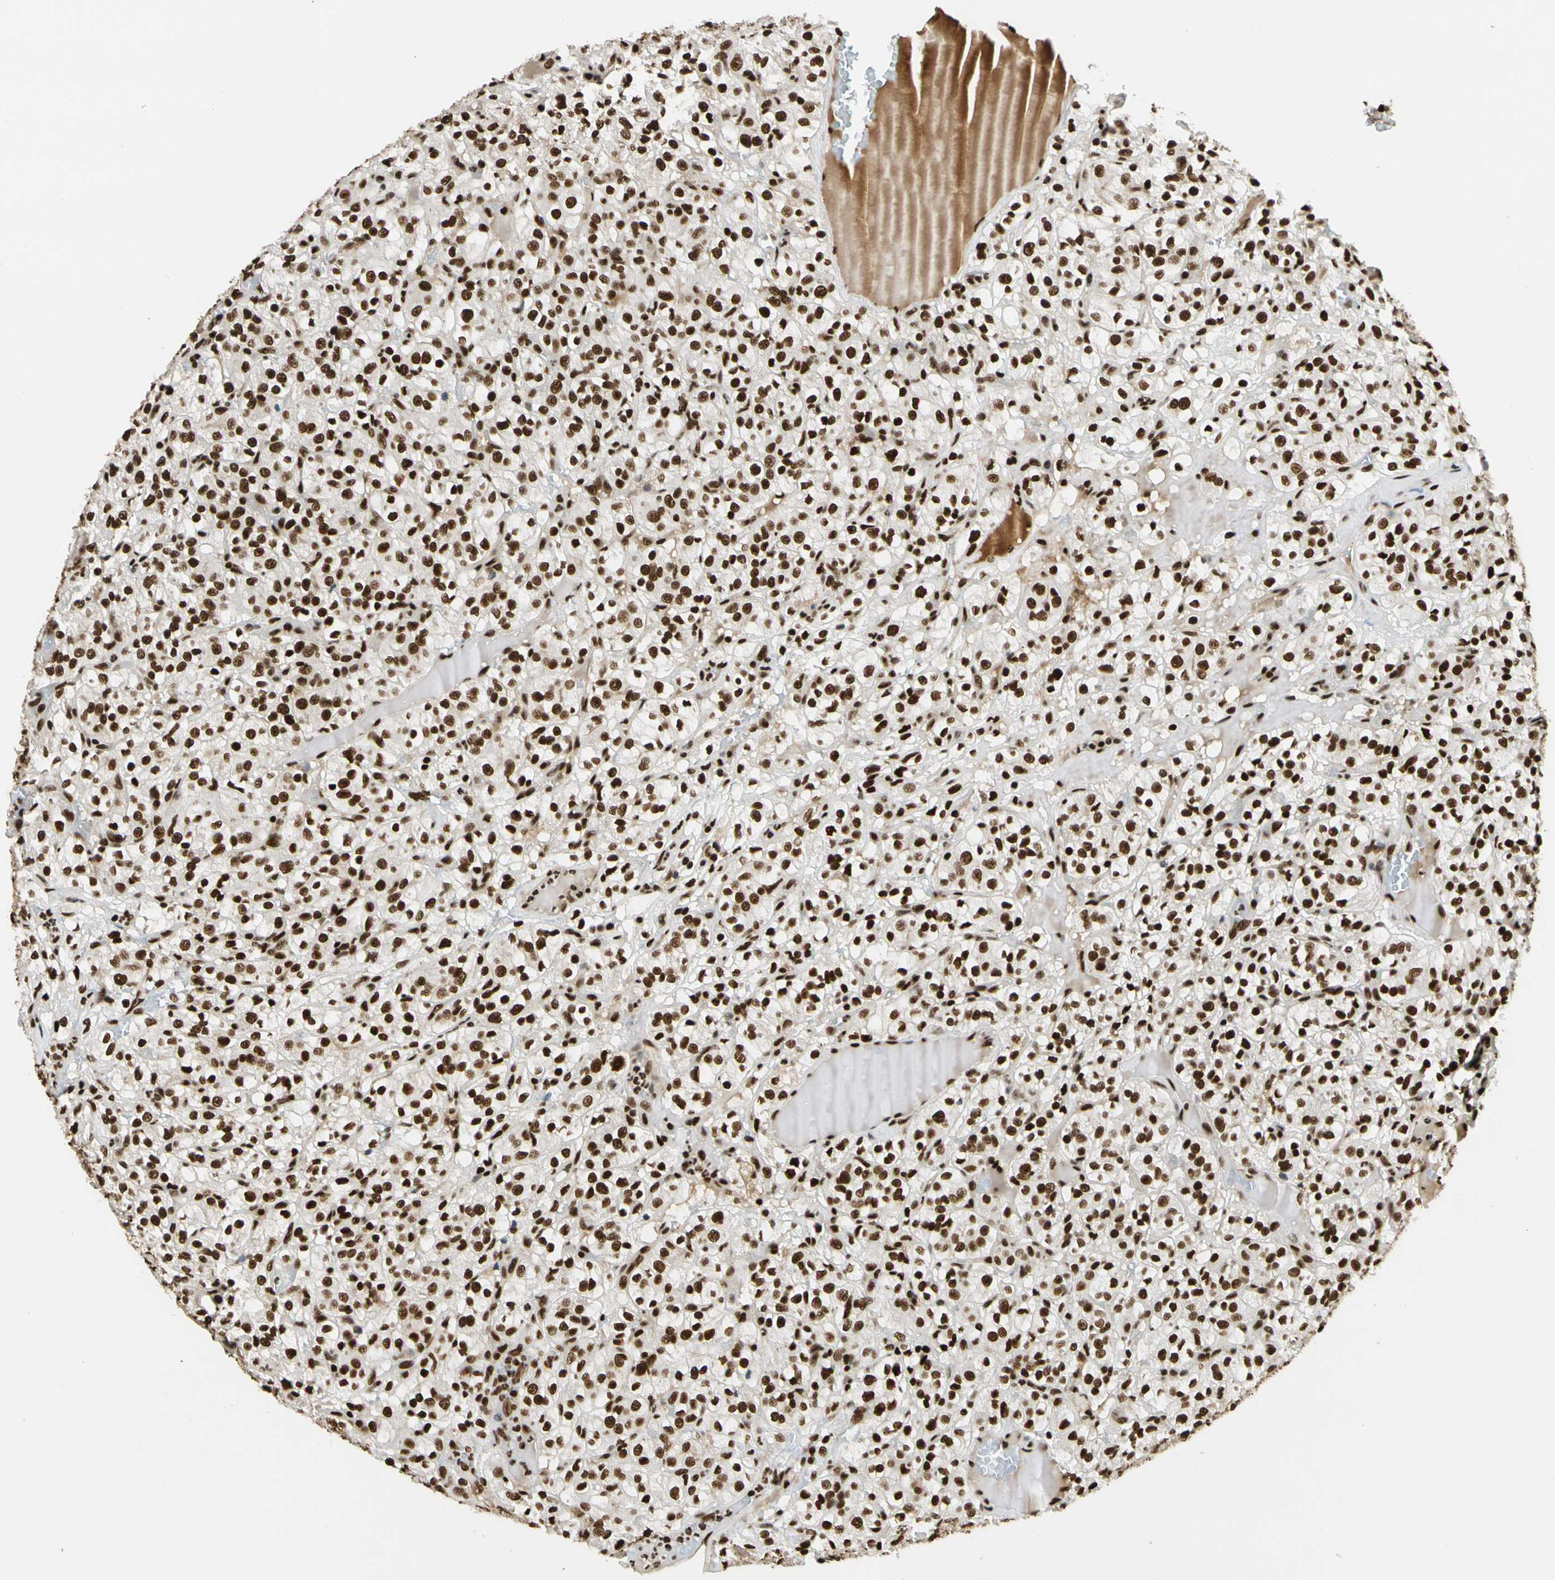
{"staining": {"intensity": "strong", "quantity": ">75%", "location": "nuclear"}, "tissue": "renal cancer", "cell_type": "Tumor cells", "image_type": "cancer", "snomed": [{"axis": "morphology", "description": "Normal tissue, NOS"}, {"axis": "morphology", "description": "Adenocarcinoma, NOS"}, {"axis": "topography", "description": "Kidney"}], "caption": "Renal cancer tissue displays strong nuclear positivity in about >75% of tumor cells (DAB = brown stain, brightfield microscopy at high magnification).", "gene": "CDK12", "patient": {"sex": "female", "age": 72}}